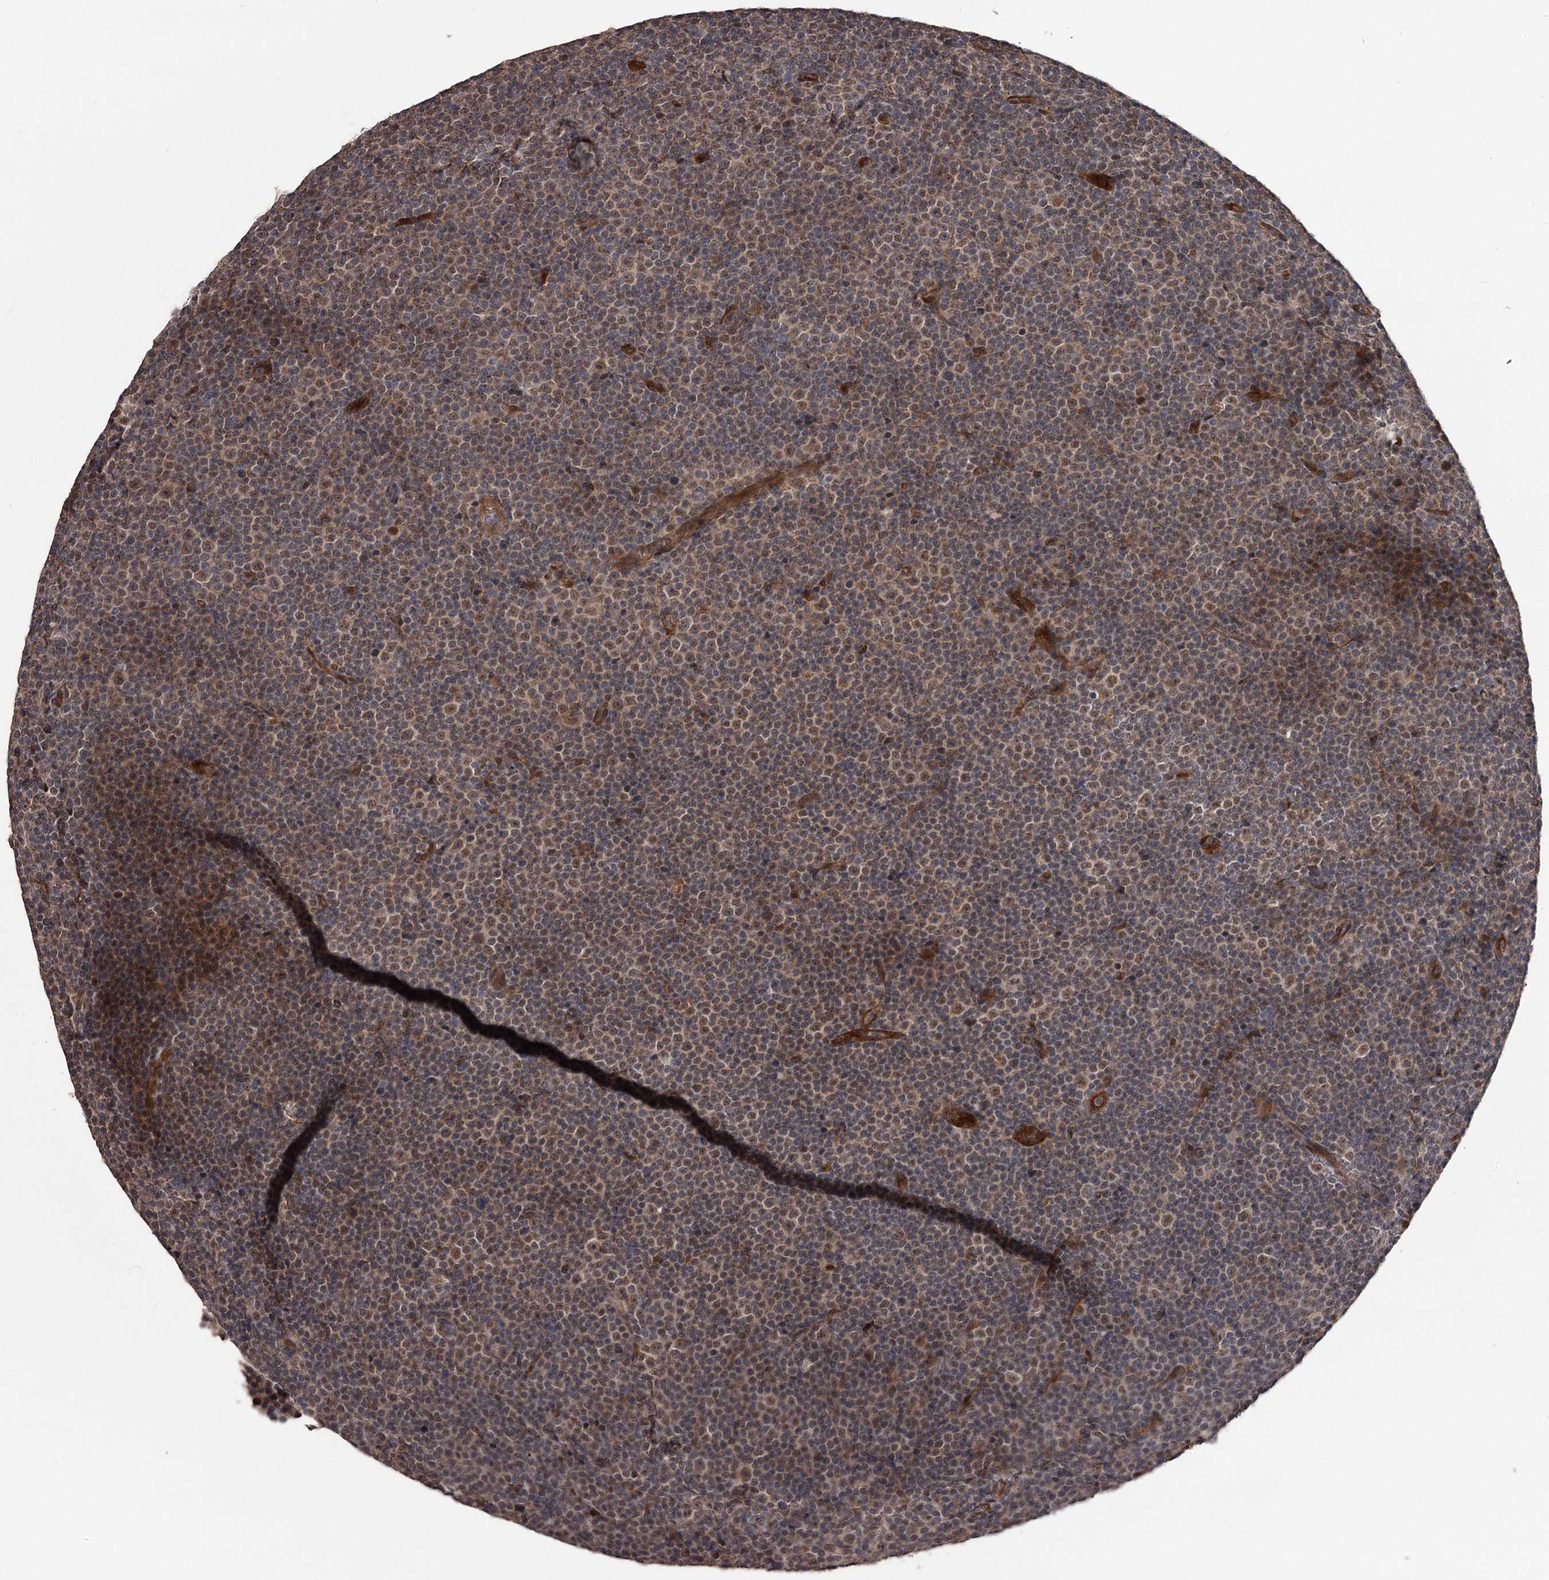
{"staining": {"intensity": "weak", "quantity": "25%-75%", "location": "nuclear"}, "tissue": "lymphoma", "cell_type": "Tumor cells", "image_type": "cancer", "snomed": [{"axis": "morphology", "description": "Malignant lymphoma, non-Hodgkin's type, Low grade"}, {"axis": "topography", "description": "Lymph node"}], "caption": "This photomicrograph displays IHC staining of human lymphoma, with low weak nuclear staining in about 25%-75% of tumor cells.", "gene": "CDC42EP2", "patient": {"sex": "female", "age": 67}}